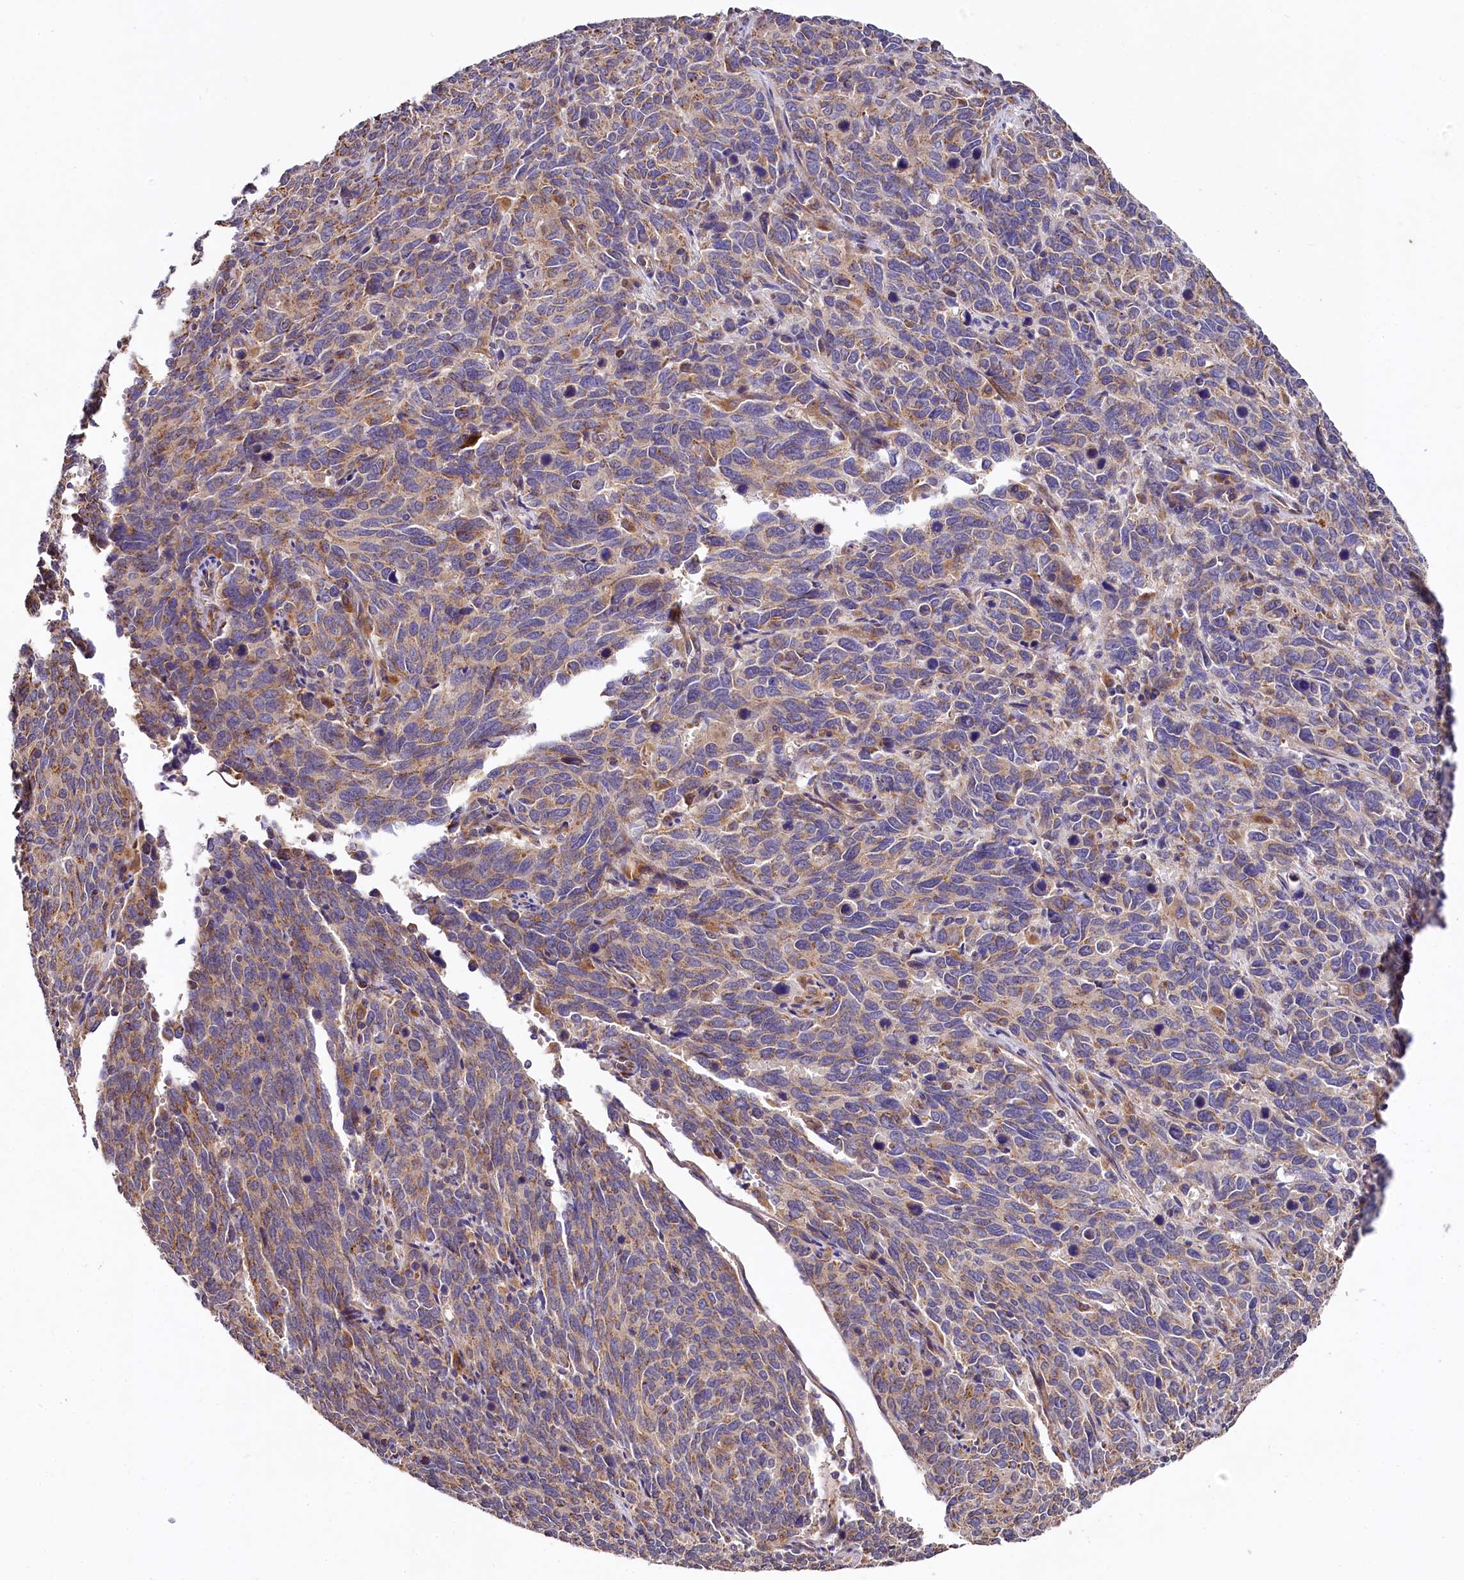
{"staining": {"intensity": "moderate", "quantity": "25%-75%", "location": "cytoplasmic/membranous"}, "tissue": "cervical cancer", "cell_type": "Tumor cells", "image_type": "cancer", "snomed": [{"axis": "morphology", "description": "Squamous cell carcinoma, NOS"}, {"axis": "topography", "description": "Cervix"}], "caption": "Immunohistochemistry micrograph of neoplastic tissue: human squamous cell carcinoma (cervical) stained using immunohistochemistry (IHC) shows medium levels of moderate protein expression localized specifically in the cytoplasmic/membranous of tumor cells, appearing as a cytoplasmic/membranous brown color.", "gene": "SPRYD3", "patient": {"sex": "female", "age": 60}}